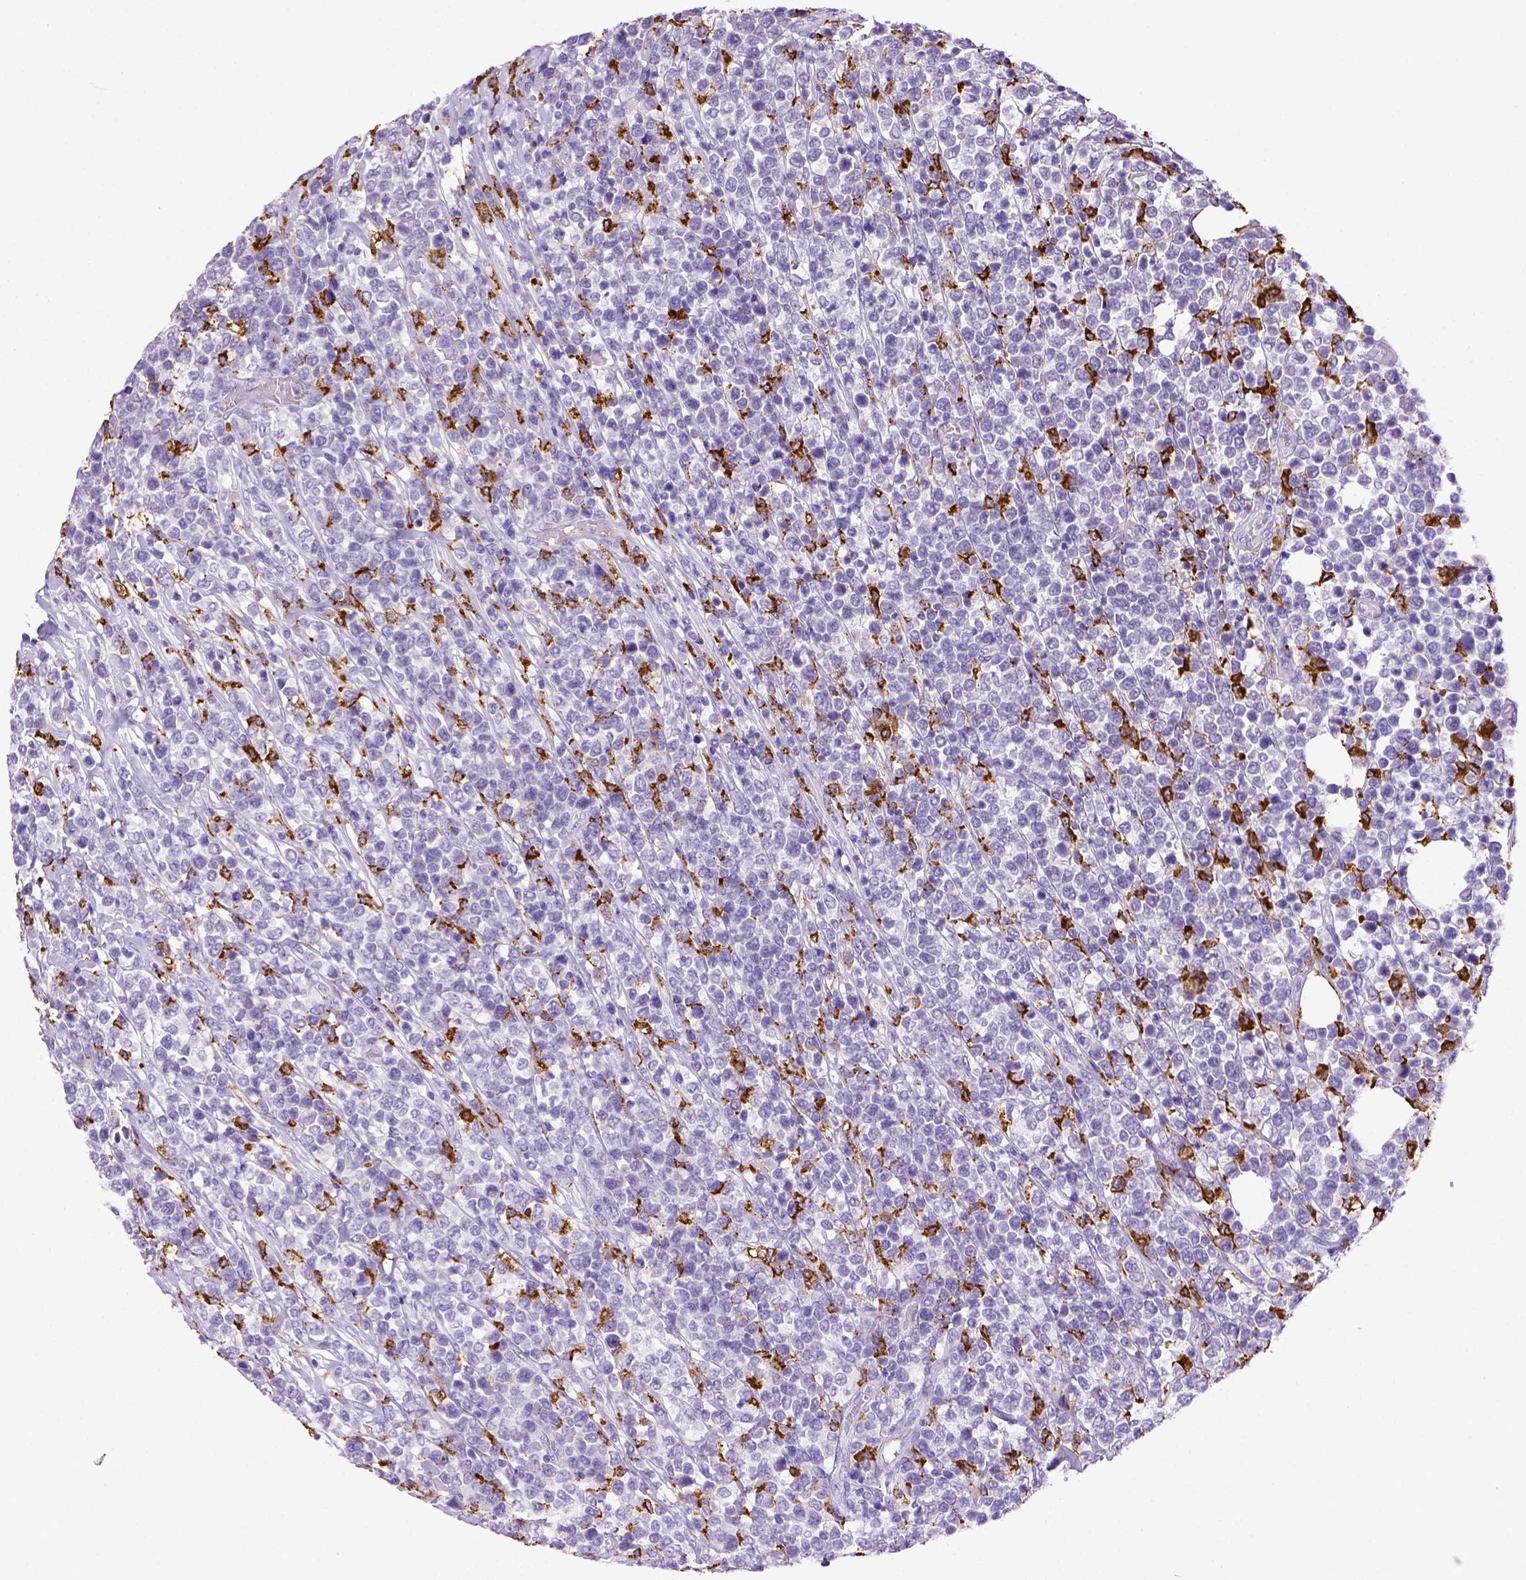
{"staining": {"intensity": "negative", "quantity": "none", "location": "none"}, "tissue": "lymphoma", "cell_type": "Tumor cells", "image_type": "cancer", "snomed": [{"axis": "morphology", "description": "Malignant lymphoma, non-Hodgkin's type, High grade"}, {"axis": "topography", "description": "Soft tissue"}], "caption": "Lymphoma was stained to show a protein in brown. There is no significant positivity in tumor cells.", "gene": "CD68", "patient": {"sex": "female", "age": 56}}